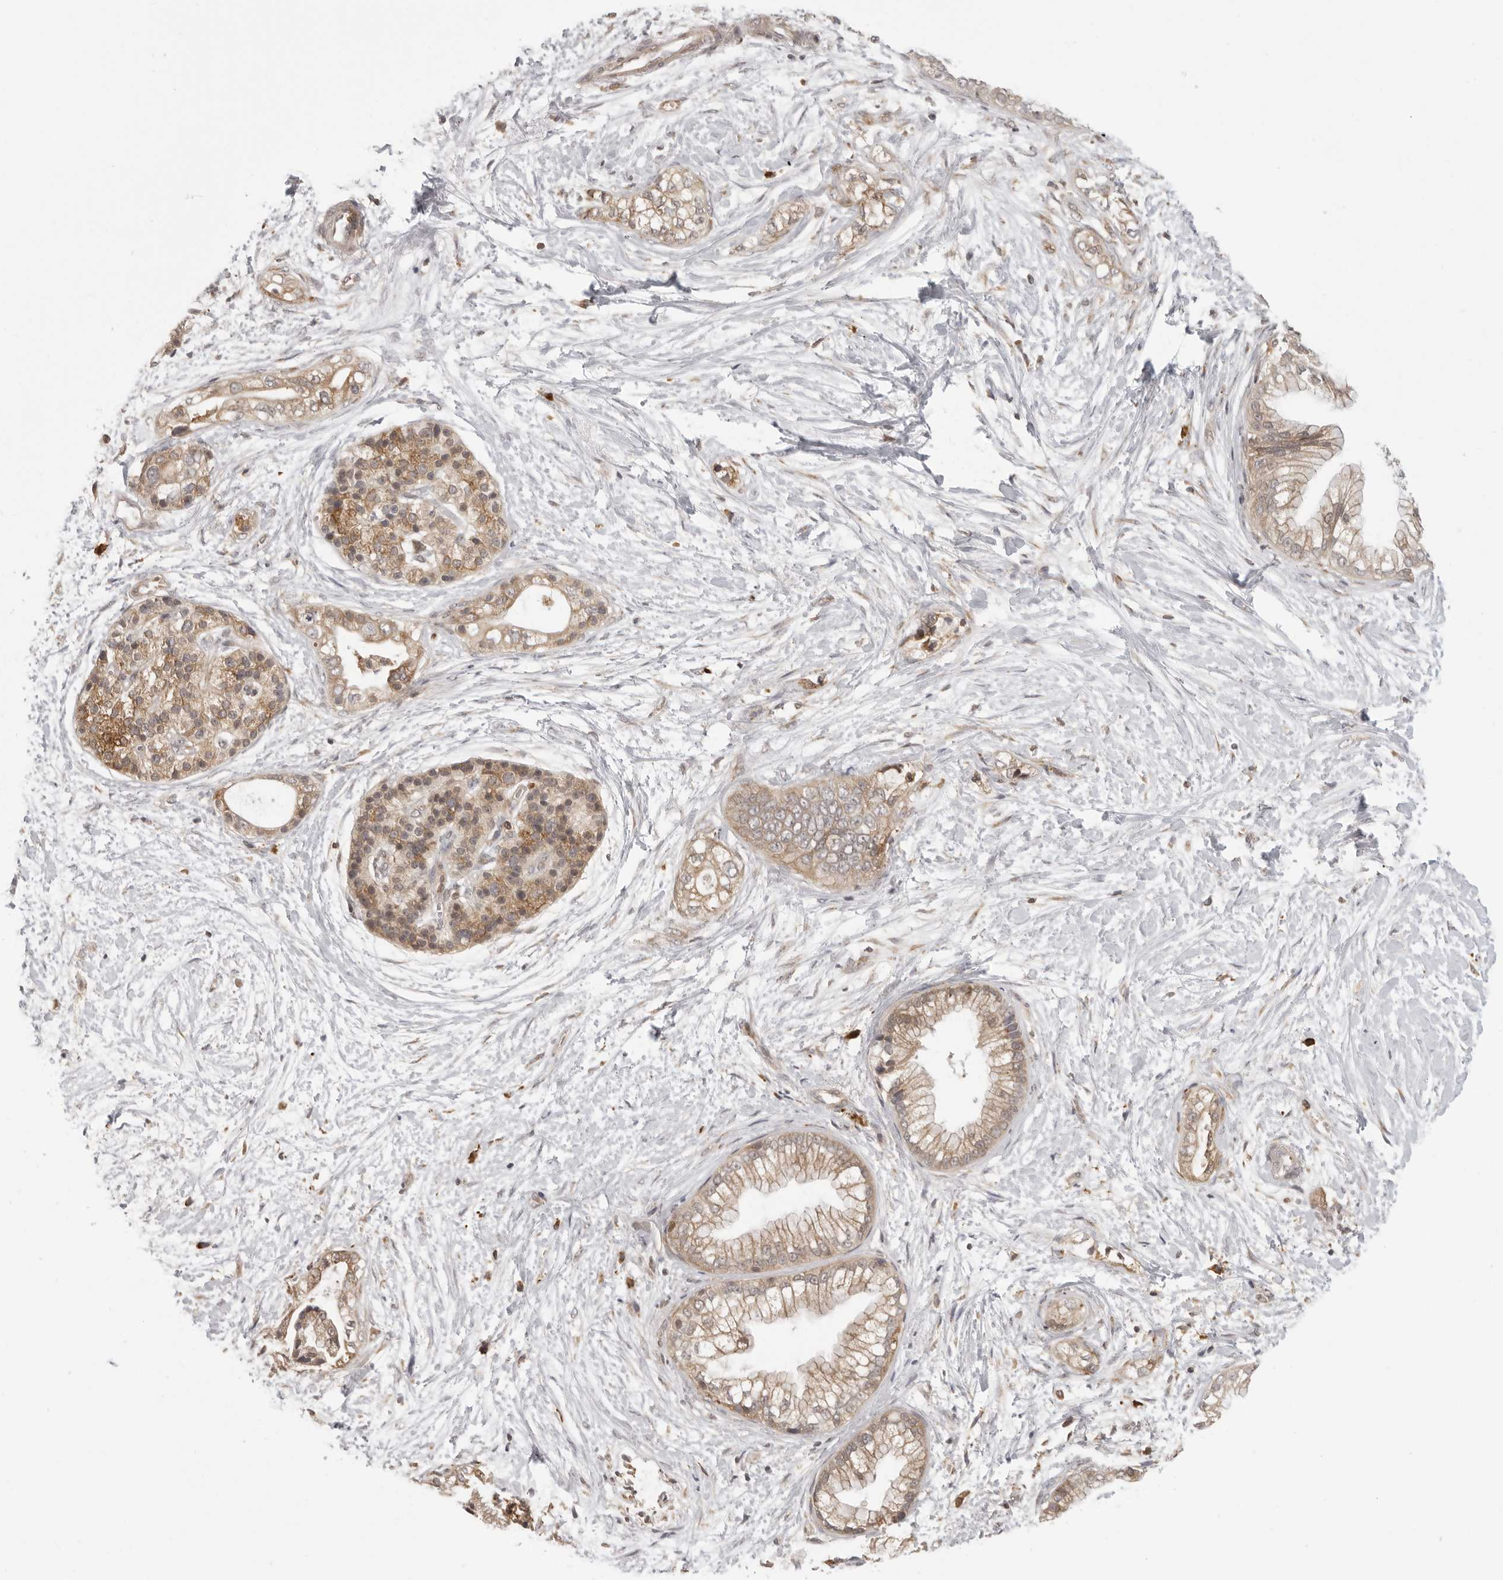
{"staining": {"intensity": "moderate", "quantity": ">75%", "location": "cytoplasmic/membranous"}, "tissue": "pancreatic cancer", "cell_type": "Tumor cells", "image_type": "cancer", "snomed": [{"axis": "morphology", "description": "Adenocarcinoma, NOS"}, {"axis": "topography", "description": "Pancreas"}], "caption": "Pancreatic cancer (adenocarcinoma) stained for a protein (brown) displays moderate cytoplasmic/membranous positive positivity in approximately >75% of tumor cells.", "gene": "PRRC2A", "patient": {"sex": "male", "age": 68}}